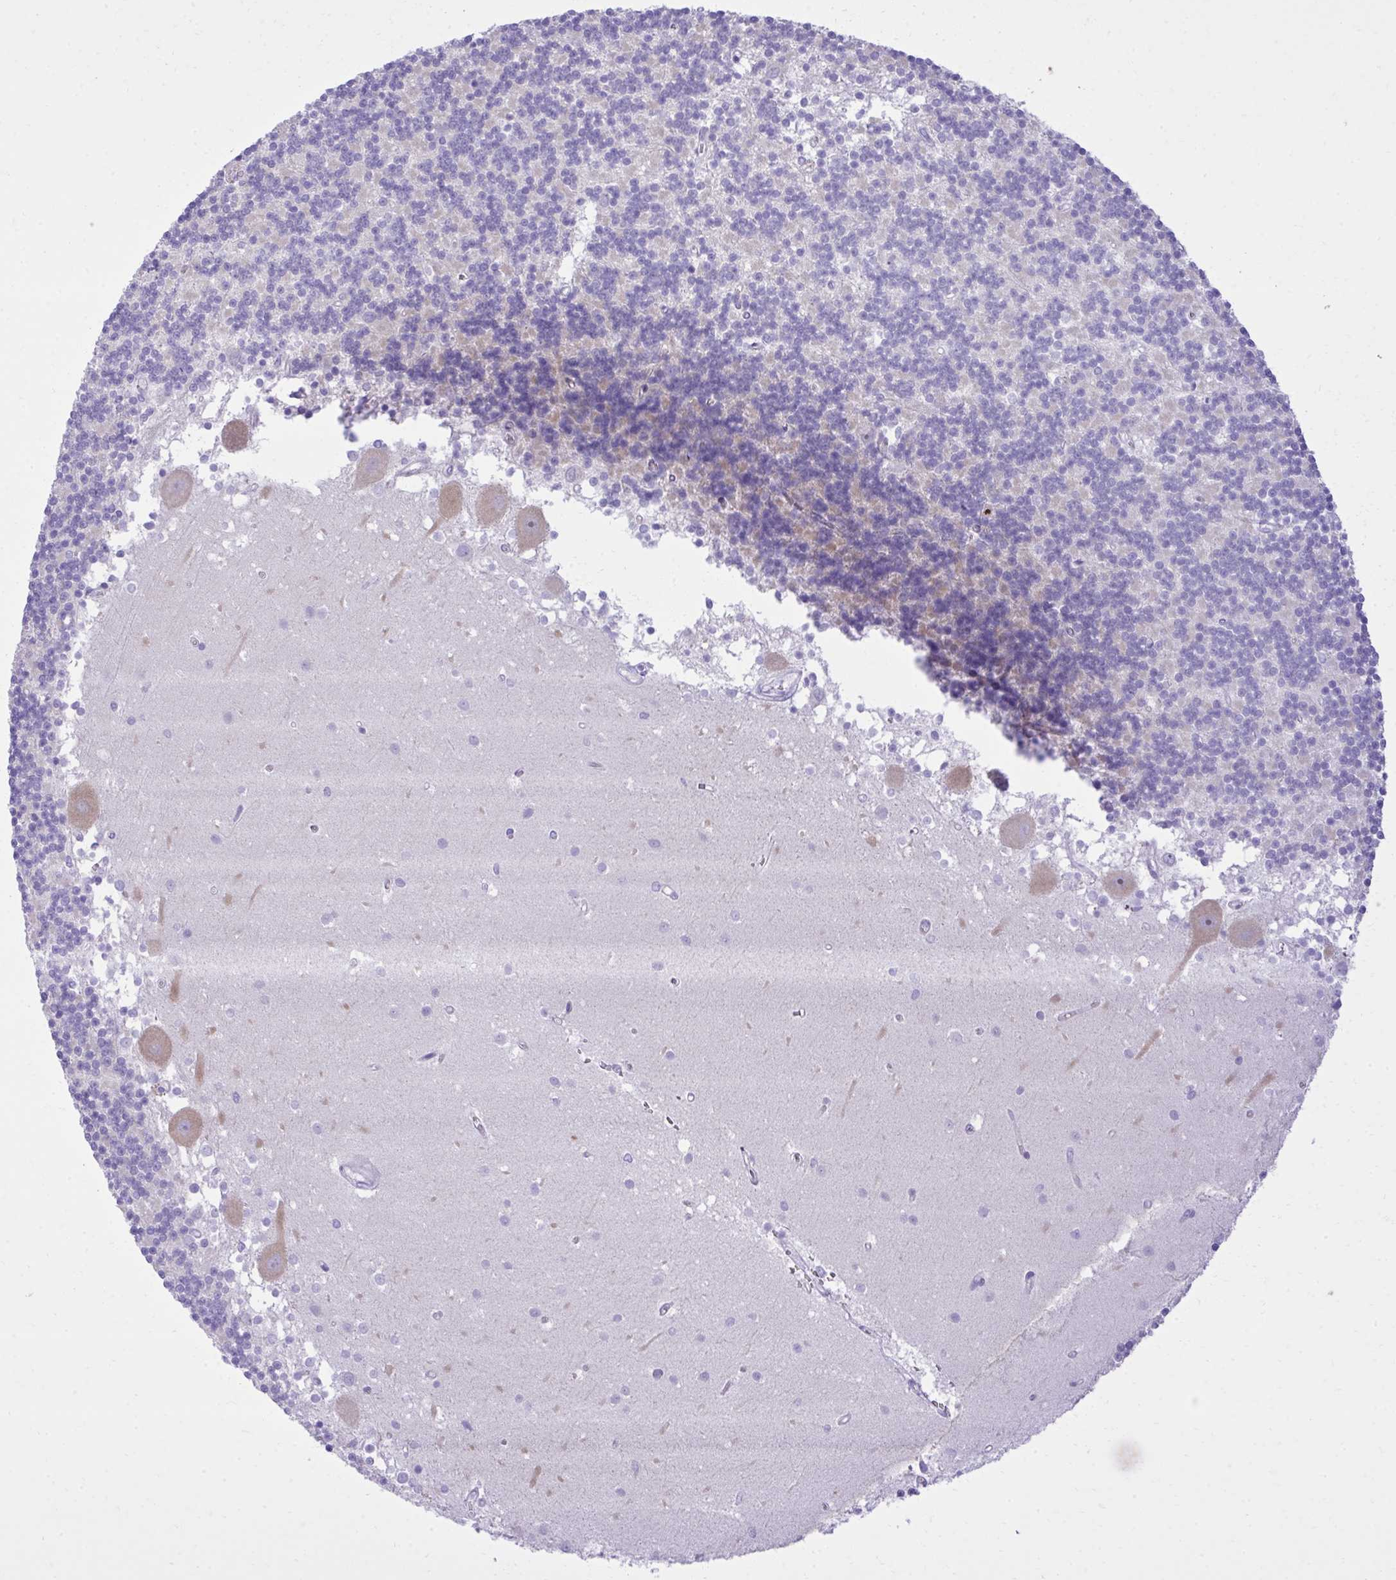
{"staining": {"intensity": "negative", "quantity": "none", "location": "none"}, "tissue": "cerebellum", "cell_type": "Cells in granular layer", "image_type": "normal", "snomed": [{"axis": "morphology", "description": "Normal tissue, NOS"}, {"axis": "topography", "description": "Cerebellum"}], "caption": "Immunohistochemistry micrograph of benign cerebellum: cerebellum stained with DAB (3,3'-diaminobenzidine) shows no significant protein positivity in cells in granular layer. (Immunohistochemistry (ihc), brightfield microscopy, high magnification).", "gene": "PITPNM3", "patient": {"sex": "male", "age": 54}}